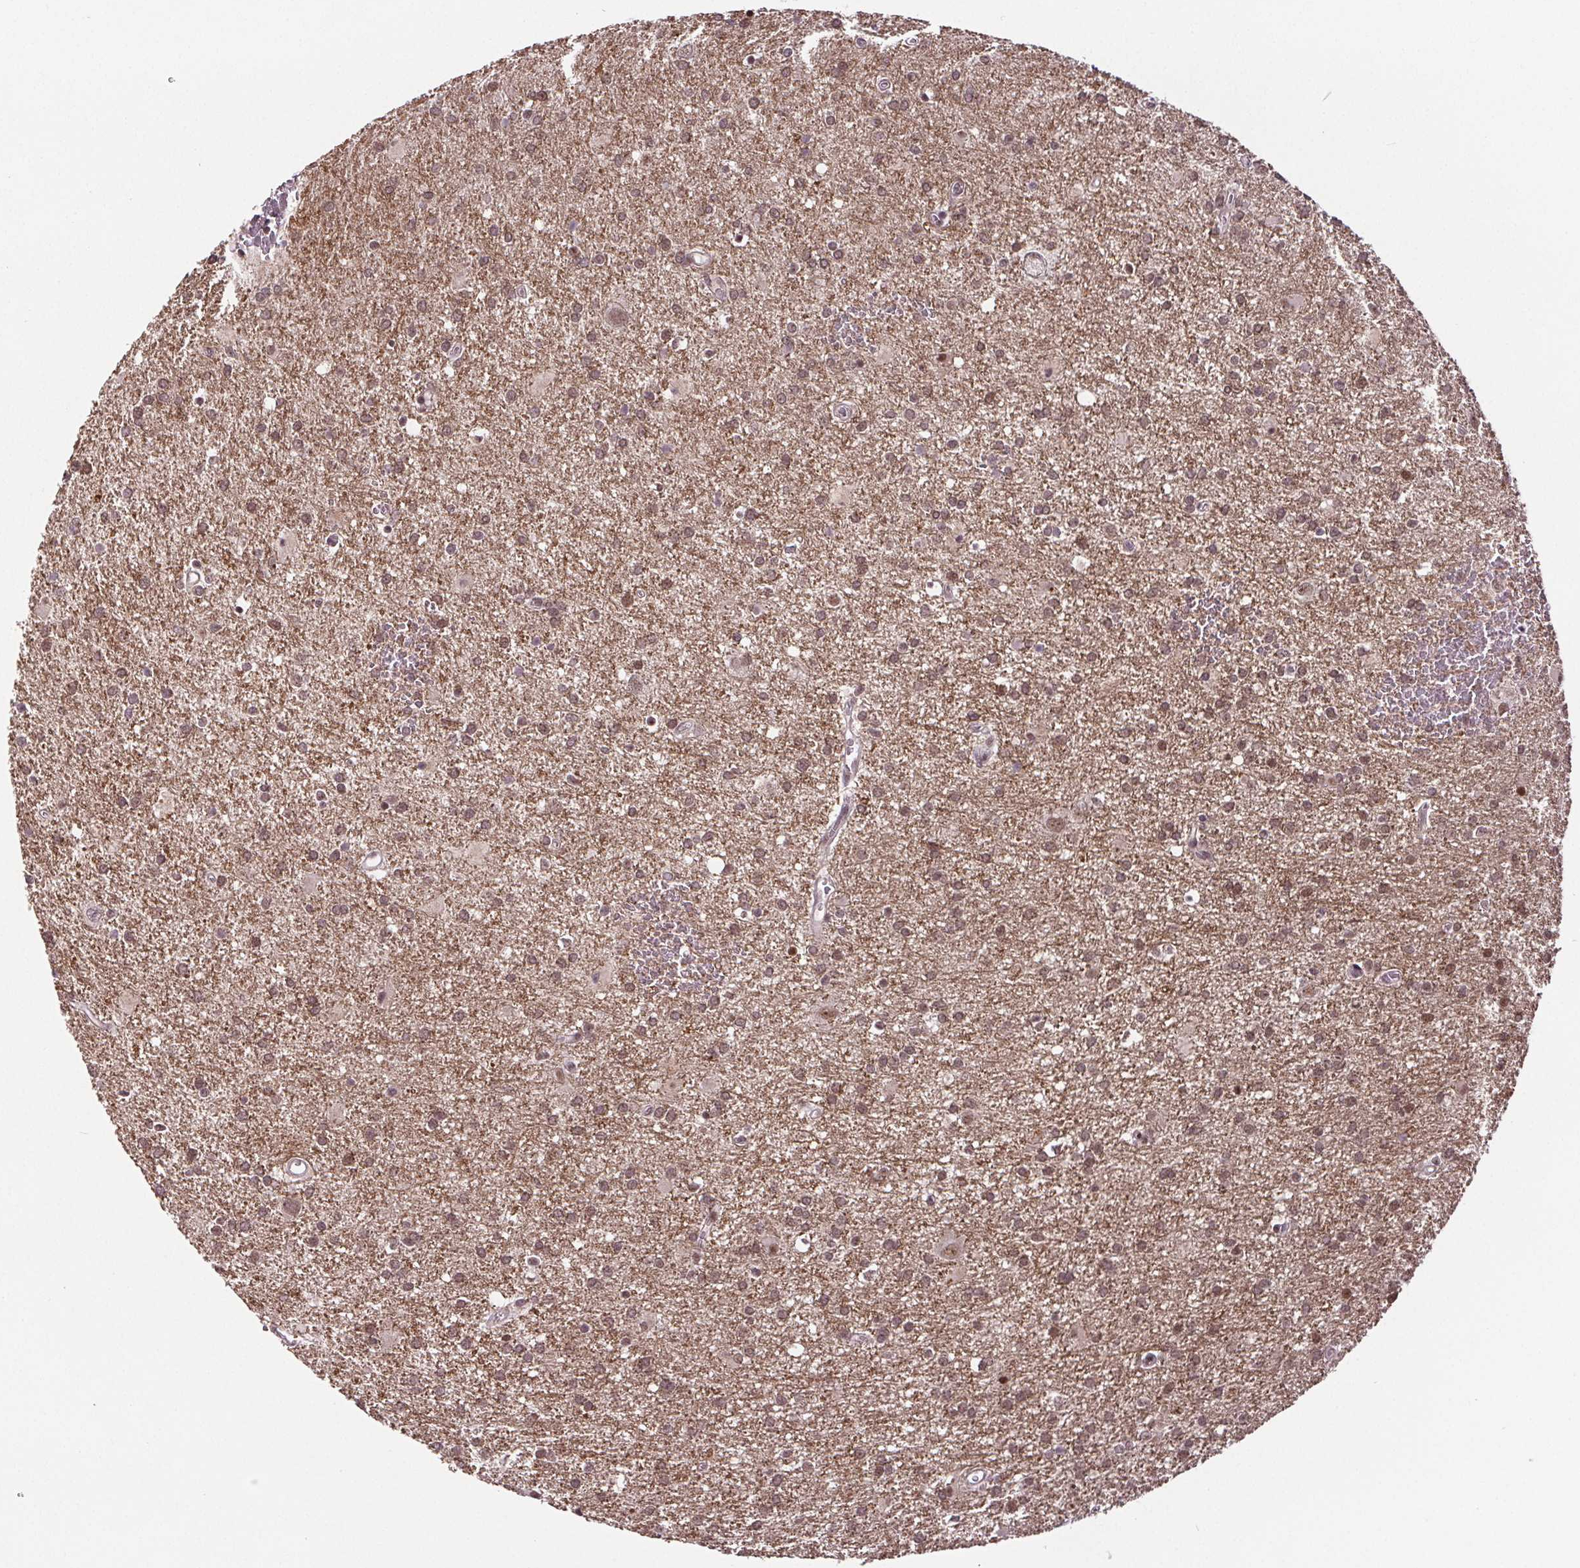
{"staining": {"intensity": "moderate", "quantity": "25%-75%", "location": "cytoplasmic/membranous,nuclear"}, "tissue": "glioma", "cell_type": "Tumor cells", "image_type": "cancer", "snomed": [{"axis": "morphology", "description": "Glioma, malignant, Low grade"}, {"axis": "topography", "description": "Brain"}], "caption": "Tumor cells demonstrate medium levels of moderate cytoplasmic/membranous and nuclear expression in about 25%-75% of cells in human malignant low-grade glioma.", "gene": "SNRNP35", "patient": {"sex": "male", "age": 66}}